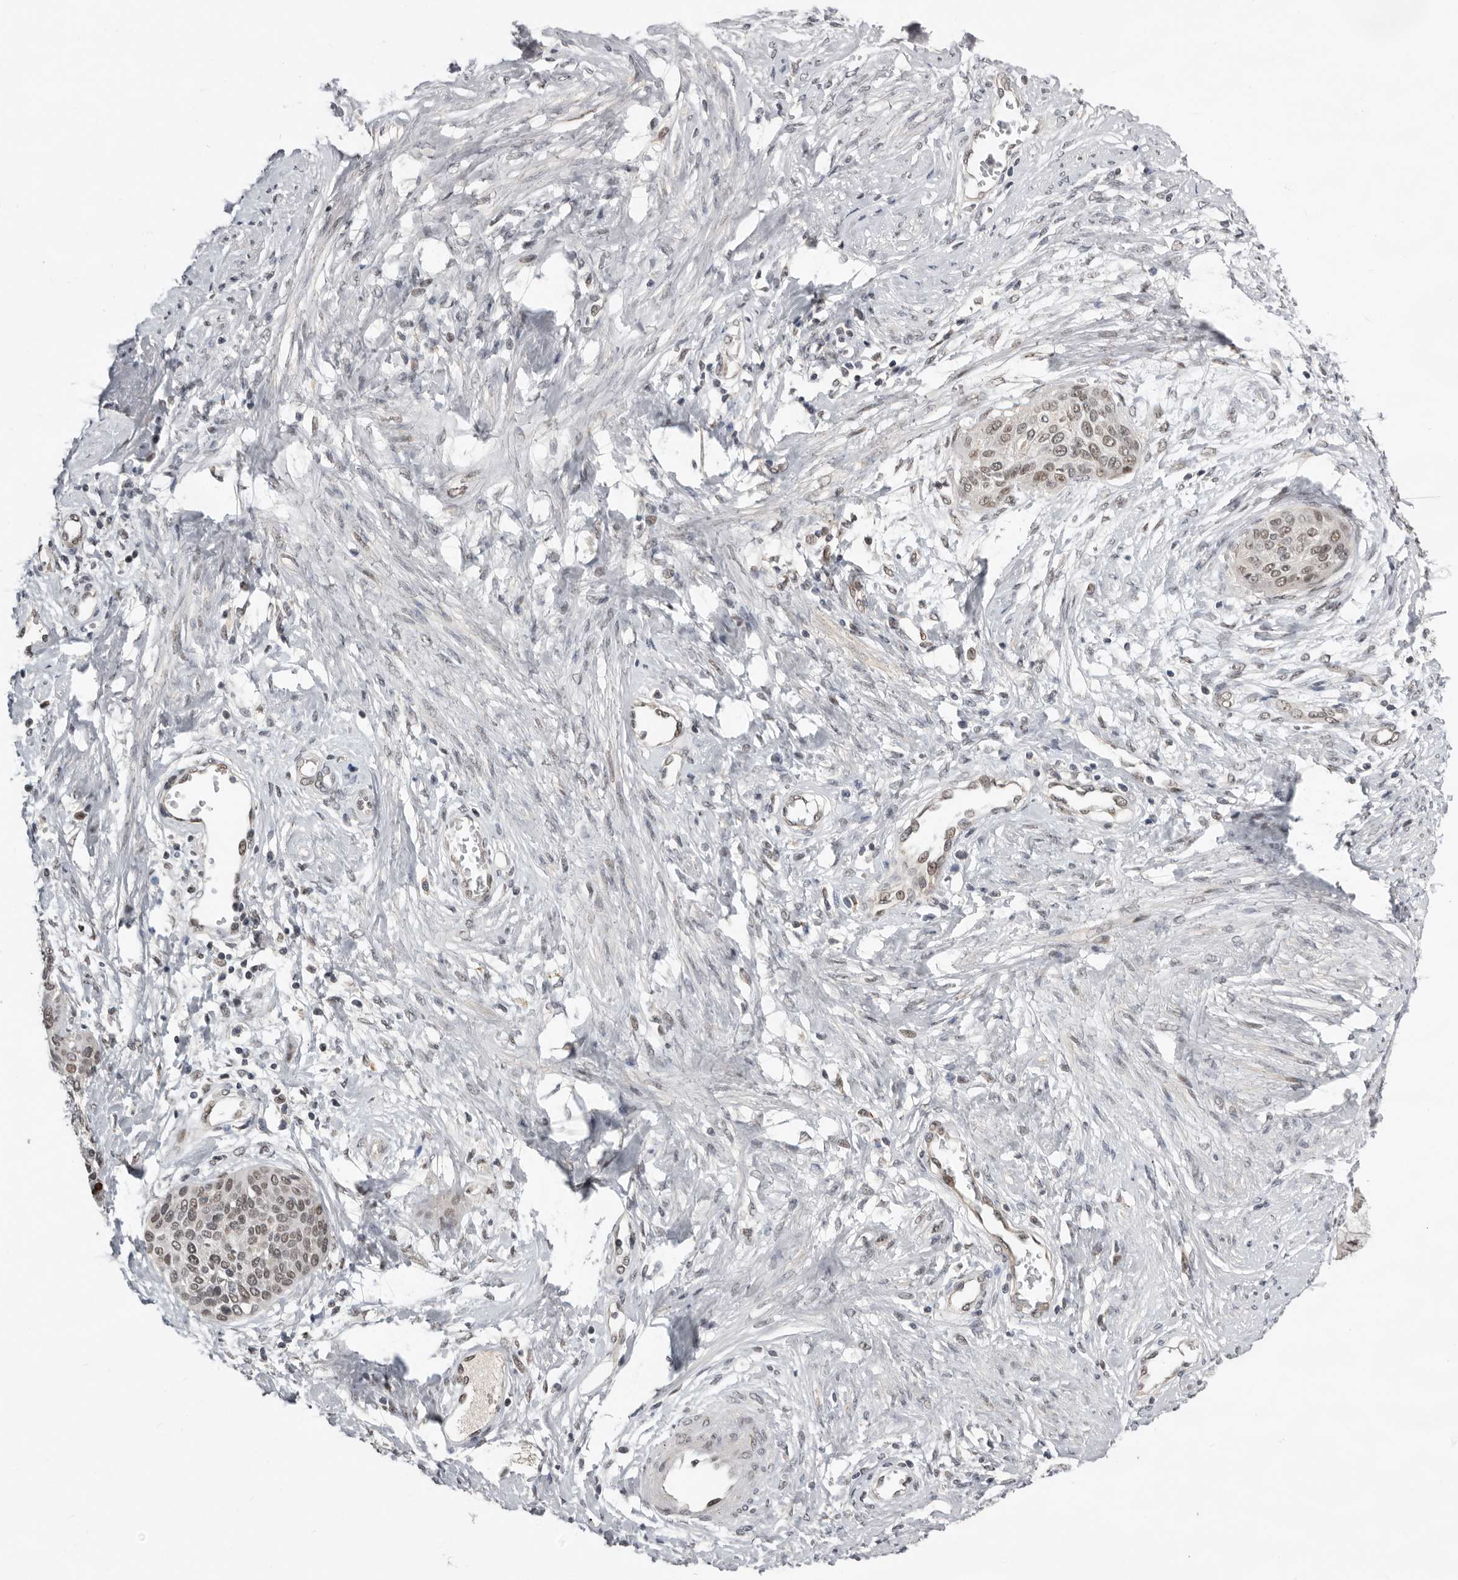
{"staining": {"intensity": "moderate", "quantity": "<25%", "location": "nuclear"}, "tissue": "cervical cancer", "cell_type": "Tumor cells", "image_type": "cancer", "snomed": [{"axis": "morphology", "description": "Squamous cell carcinoma, NOS"}, {"axis": "topography", "description": "Cervix"}], "caption": "There is low levels of moderate nuclear expression in tumor cells of cervical cancer (squamous cell carcinoma), as demonstrated by immunohistochemical staining (brown color).", "gene": "BRCA2", "patient": {"sex": "female", "age": 37}}